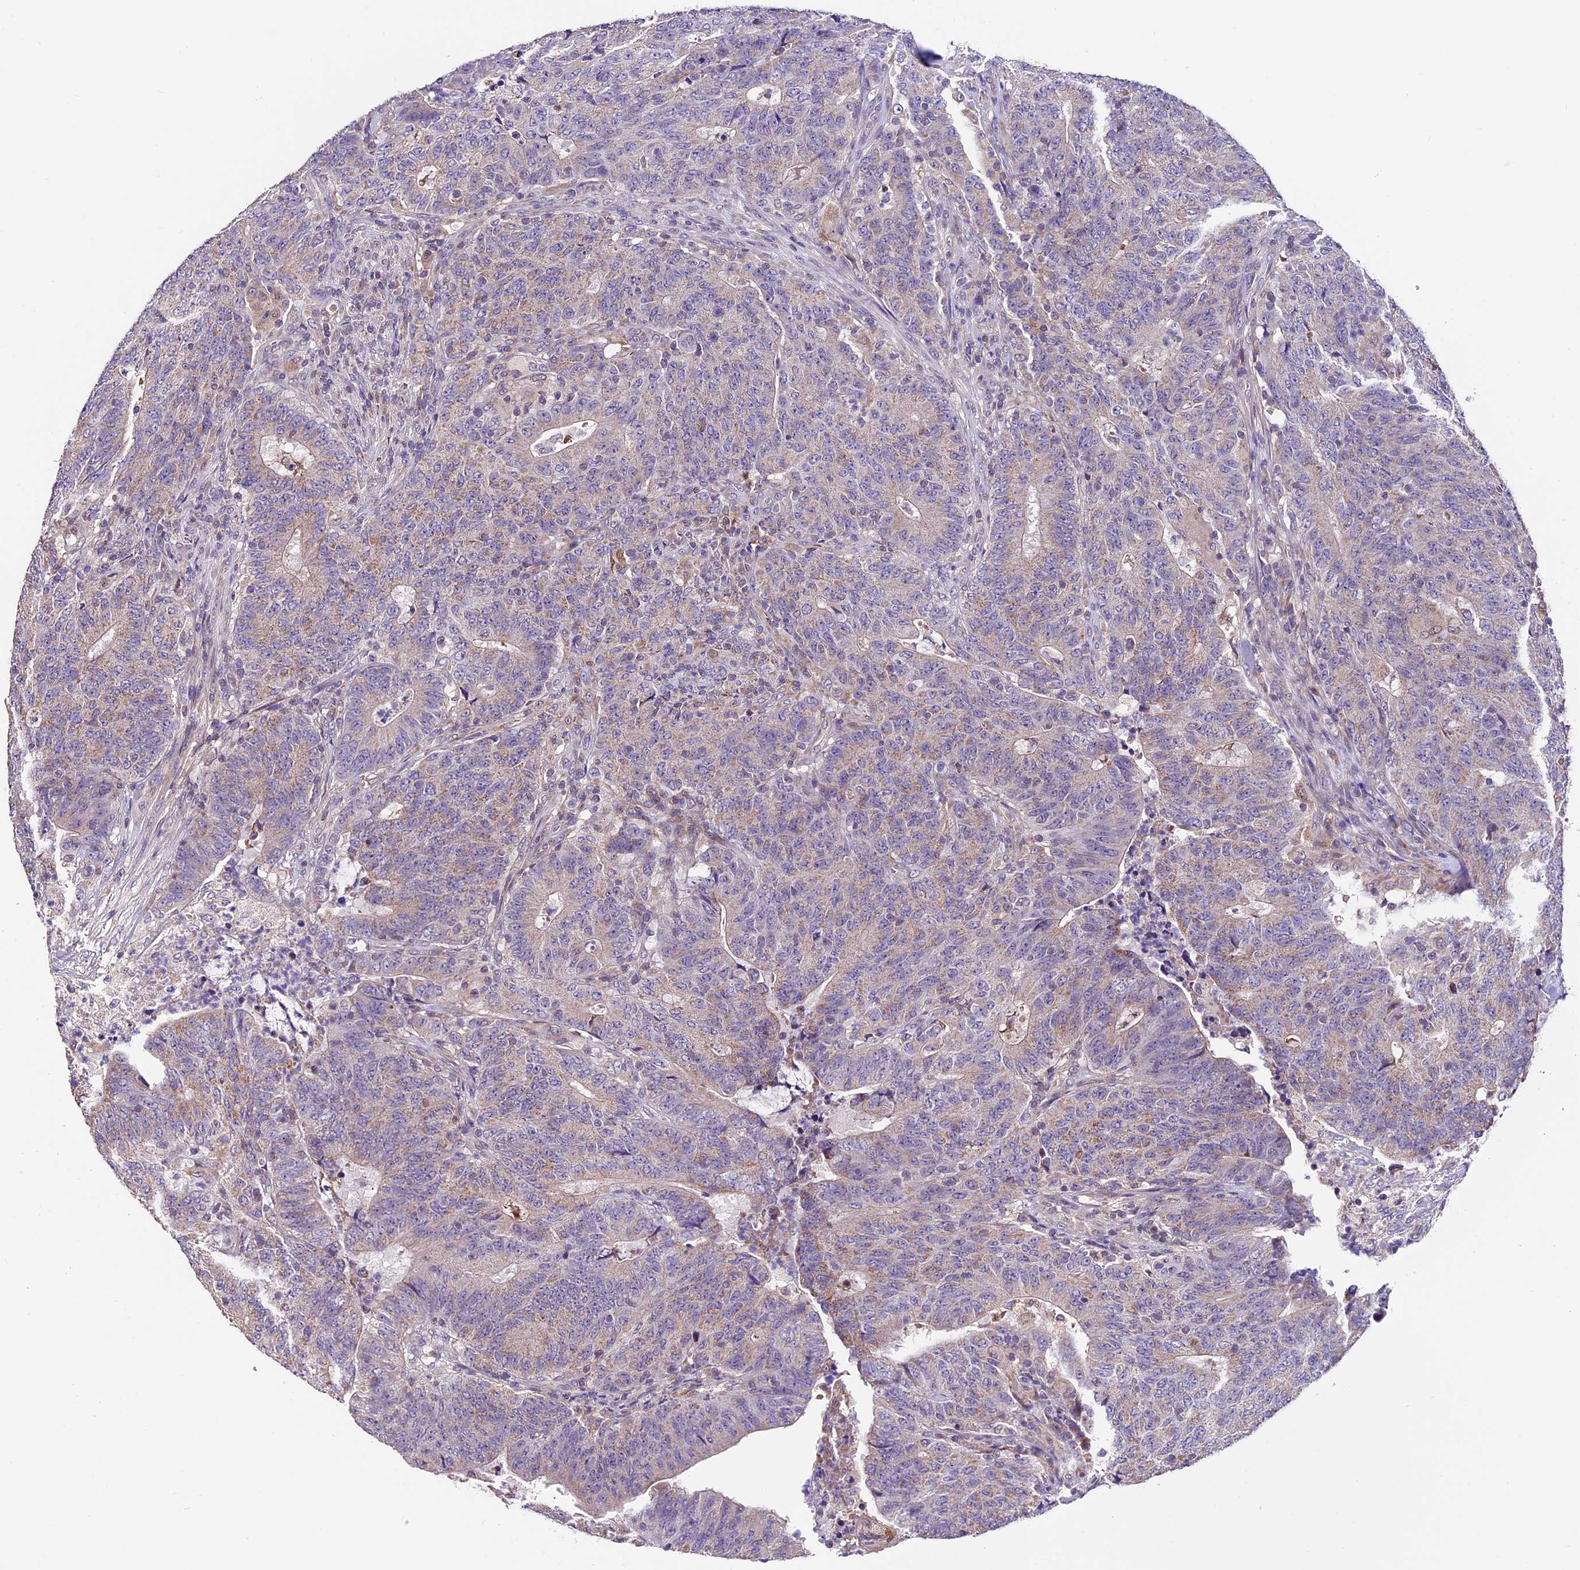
{"staining": {"intensity": "weak", "quantity": "<25%", "location": "cytoplasmic/membranous"}, "tissue": "colorectal cancer", "cell_type": "Tumor cells", "image_type": "cancer", "snomed": [{"axis": "morphology", "description": "Adenocarcinoma, NOS"}, {"axis": "topography", "description": "Colon"}], "caption": "Histopathology image shows no significant protein staining in tumor cells of colorectal adenocarcinoma.", "gene": "DDX28", "patient": {"sex": "female", "age": 75}}